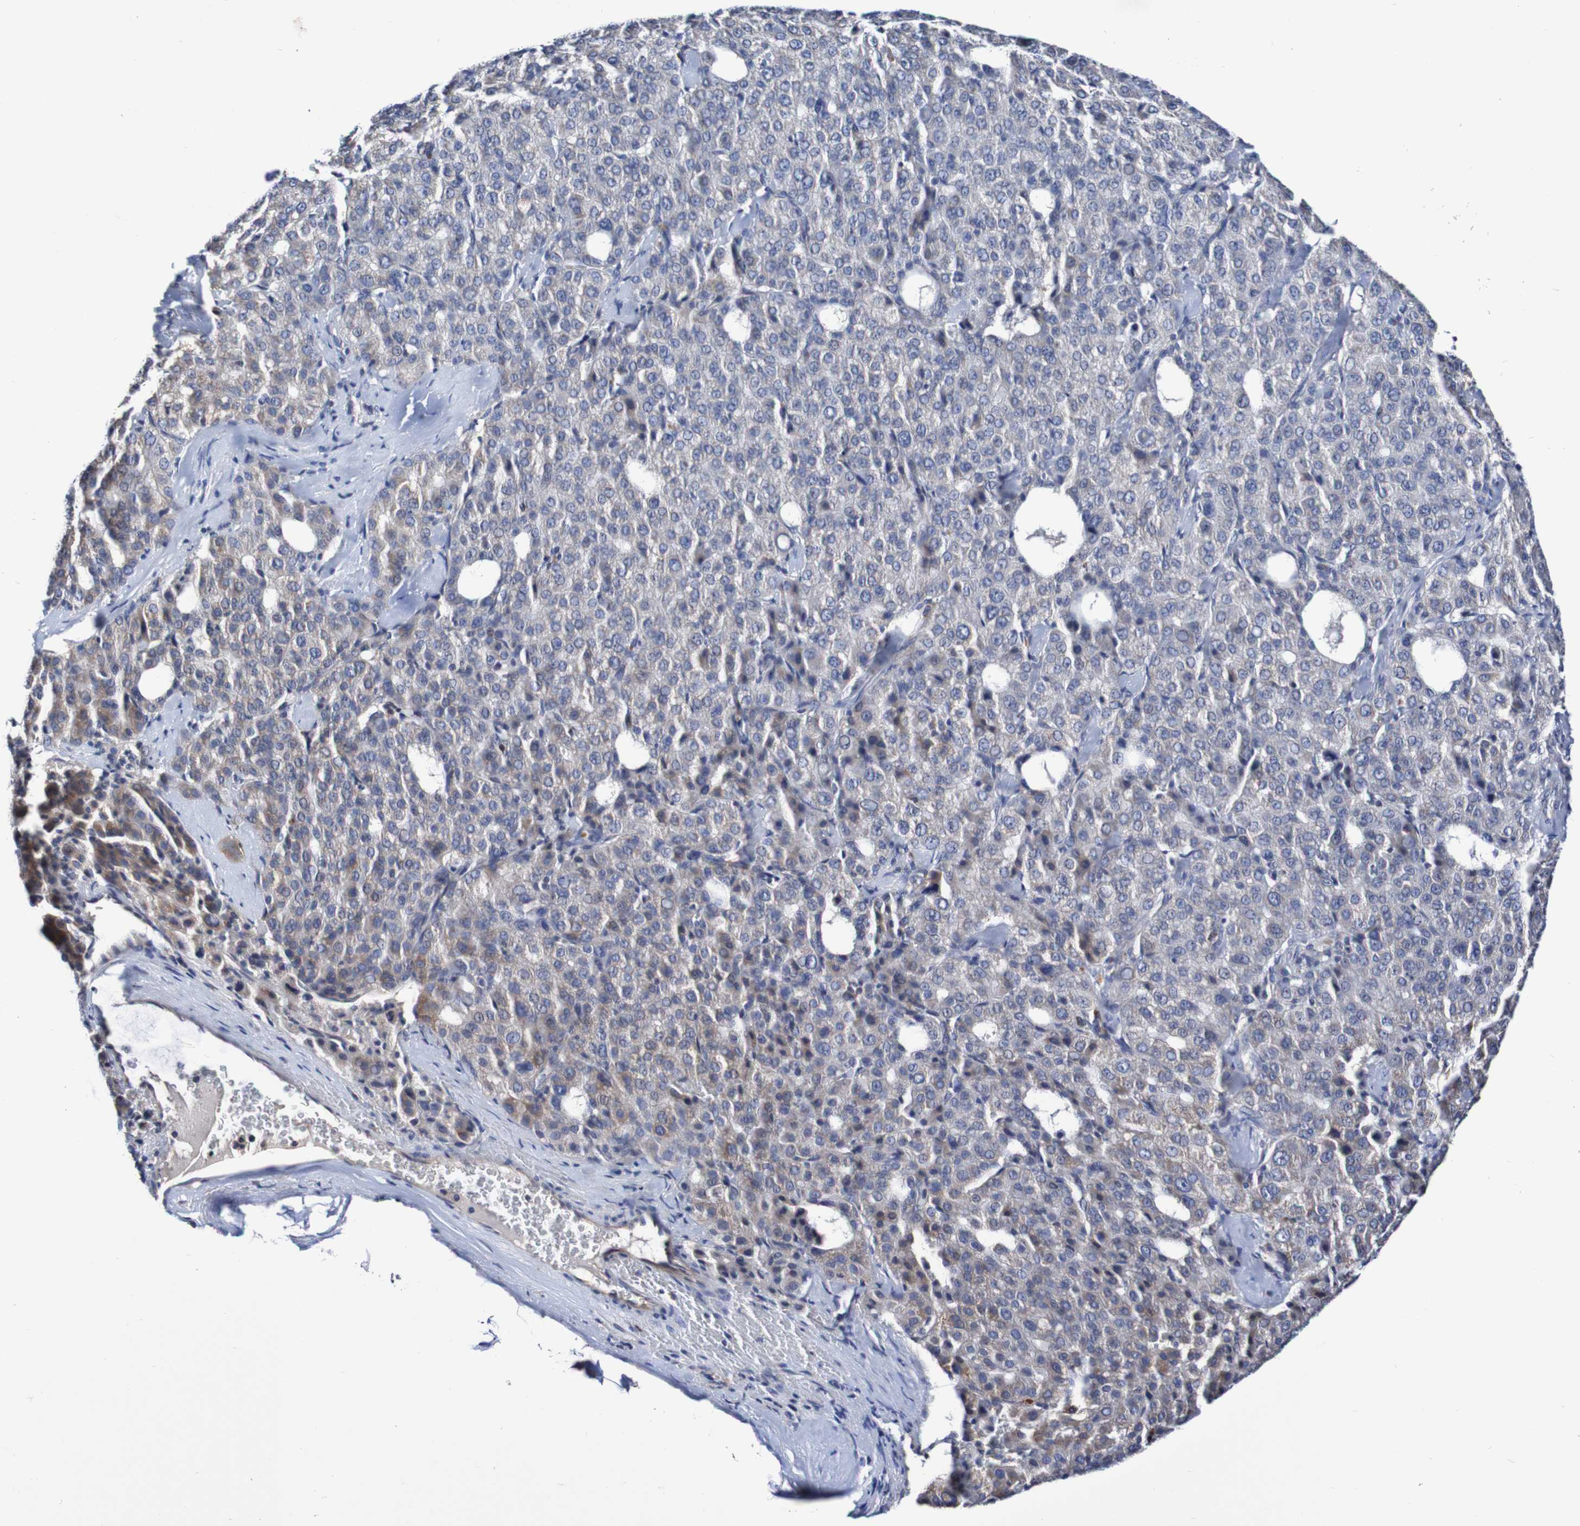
{"staining": {"intensity": "moderate", "quantity": "<25%", "location": "cytoplasmic/membranous"}, "tissue": "liver cancer", "cell_type": "Tumor cells", "image_type": "cancer", "snomed": [{"axis": "morphology", "description": "Carcinoma, Hepatocellular, NOS"}, {"axis": "topography", "description": "Liver"}], "caption": "Immunohistochemical staining of liver hepatocellular carcinoma displays moderate cytoplasmic/membranous protein expression in approximately <25% of tumor cells.", "gene": "ACVR1C", "patient": {"sex": "male", "age": 65}}